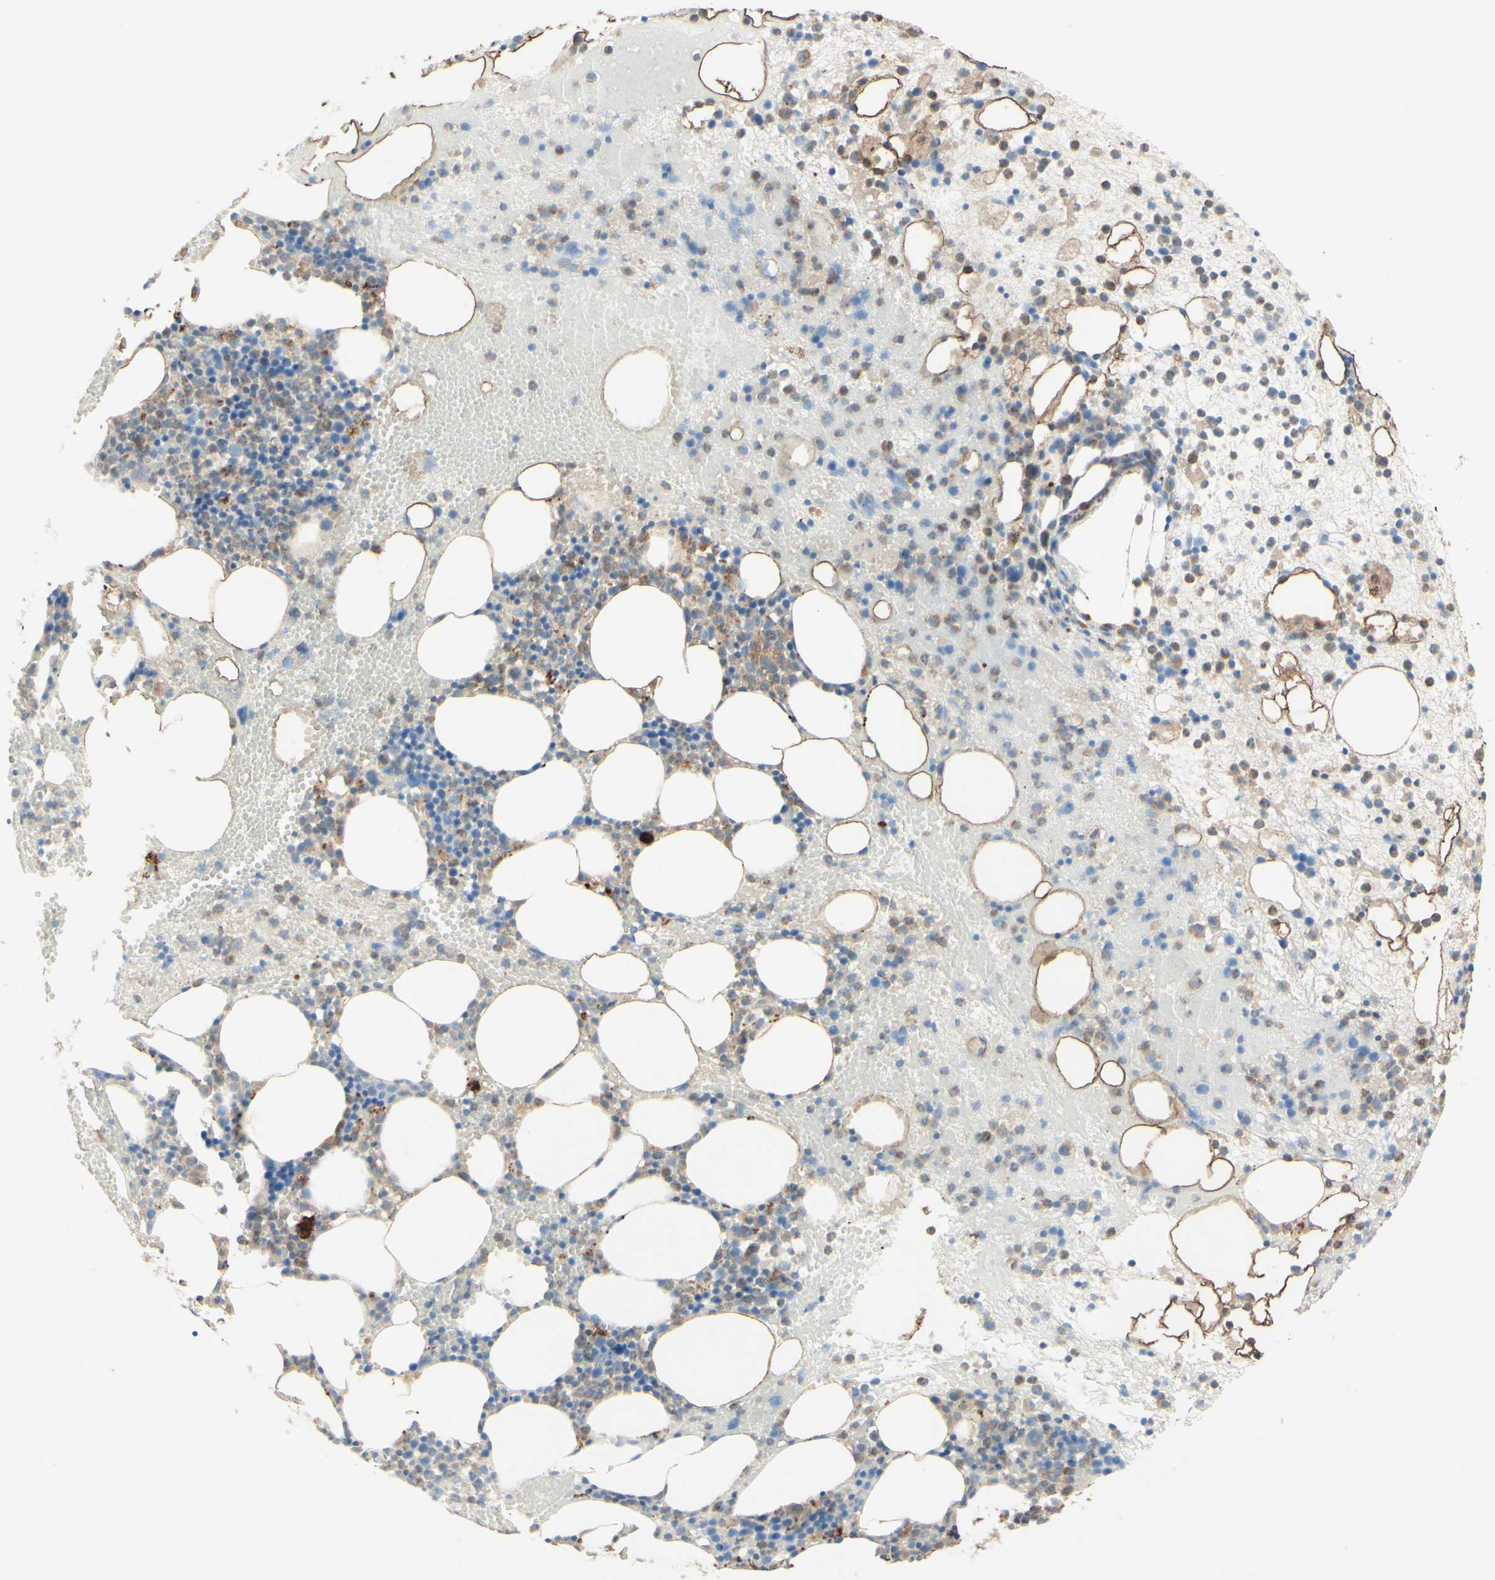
{"staining": {"intensity": "weak", "quantity": "25%-75%", "location": "cytoplasmic/membranous"}, "tissue": "bone marrow", "cell_type": "Hematopoietic cells", "image_type": "normal", "snomed": [{"axis": "morphology", "description": "Normal tissue, NOS"}, {"axis": "morphology", "description": "Inflammation, NOS"}, {"axis": "topography", "description": "Bone marrow"}], "caption": "Immunohistochemical staining of normal human bone marrow exhibits 25%-75% levels of weak cytoplasmic/membranous protein positivity in about 25%-75% of hematopoietic cells.", "gene": "MTM1", "patient": {"sex": "female", "age": 79}}